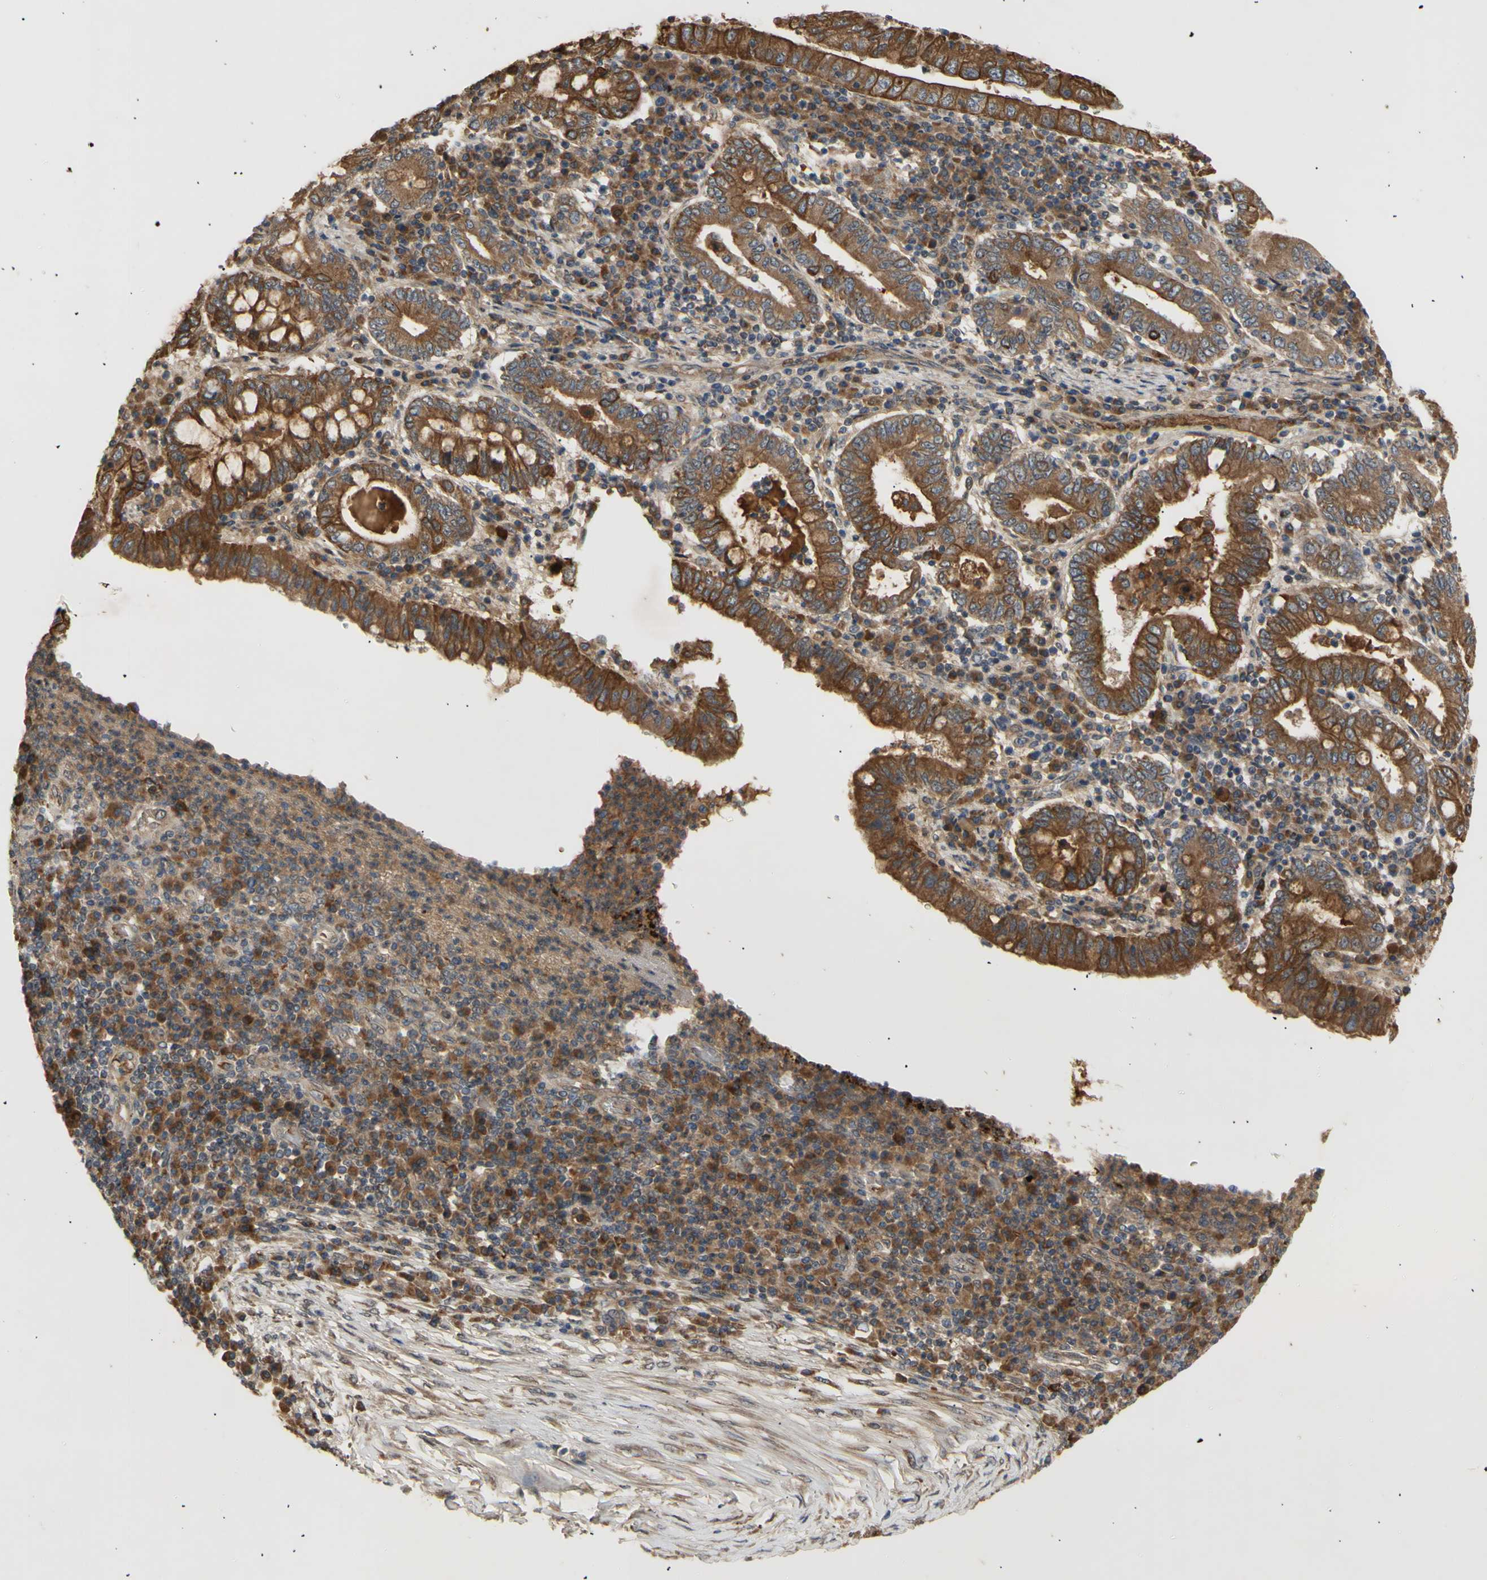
{"staining": {"intensity": "moderate", "quantity": ">75%", "location": "cytoplasmic/membranous"}, "tissue": "stomach cancer", "cell_type": "Tumor cells", "image_type": "cancer", "snomed": [{"axis": "morphology", "description": "Normal tissue, NOS"}, {"axis": "morphology", "description": "Adenocarcinoma, NOS"}, {"axis": "topography", "description": "Esophagus"}, {"axis": "topography", "description": "Stomach, upper"}, {"axis": "topography", "description": "Peripheral nerve tissue"}], "caption": "Adenocarcinoma (stomach) stained for a protein shows moderate cytoplasmic/membranous positivity in tumor cells. The protein of interest is shown in brown color, while the nuclei are stained blue.", "gene": "PKN1", "patient": {"sex": "male", "age": 62}}